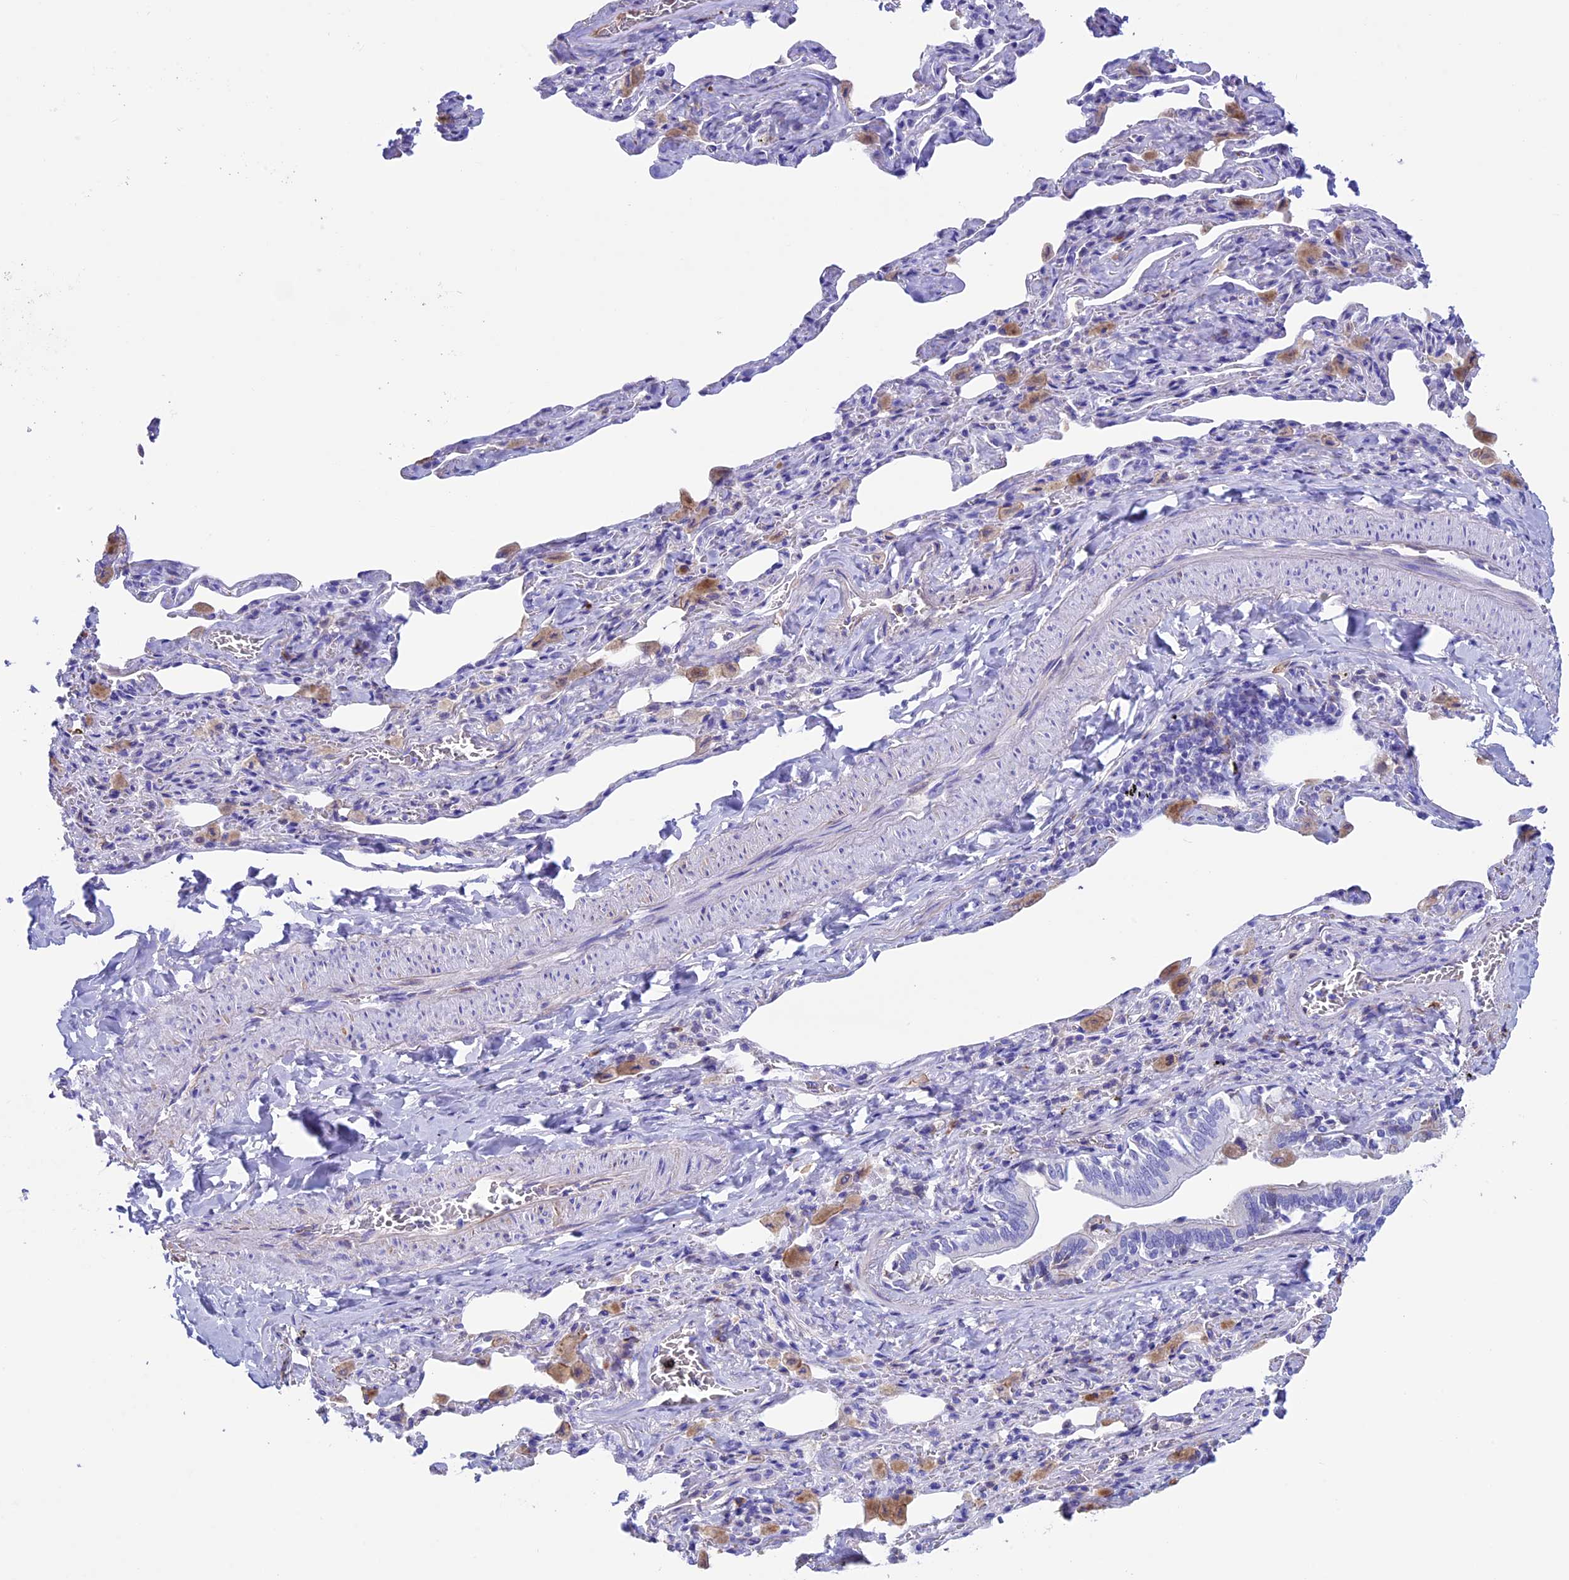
{"staining": {"intensity": "negative", "quantity": "none", "location": "none"}, "tissue": "lung cancer", "cell_type": "Tumor cells", "image_type": "cancer", "snomed": [{"axis": "morphology", "description": "Adenocarcinoma, NOS"}, {"axis": "topography", "description": "Lung"}], "caption": "Micrograph shows no significant protein positivity in tumor cells of lung adenocarcinoma. Nuclei are stained in blue.", "gene": "IGSF6", "patient": {"sex": "female", "age": 51}}